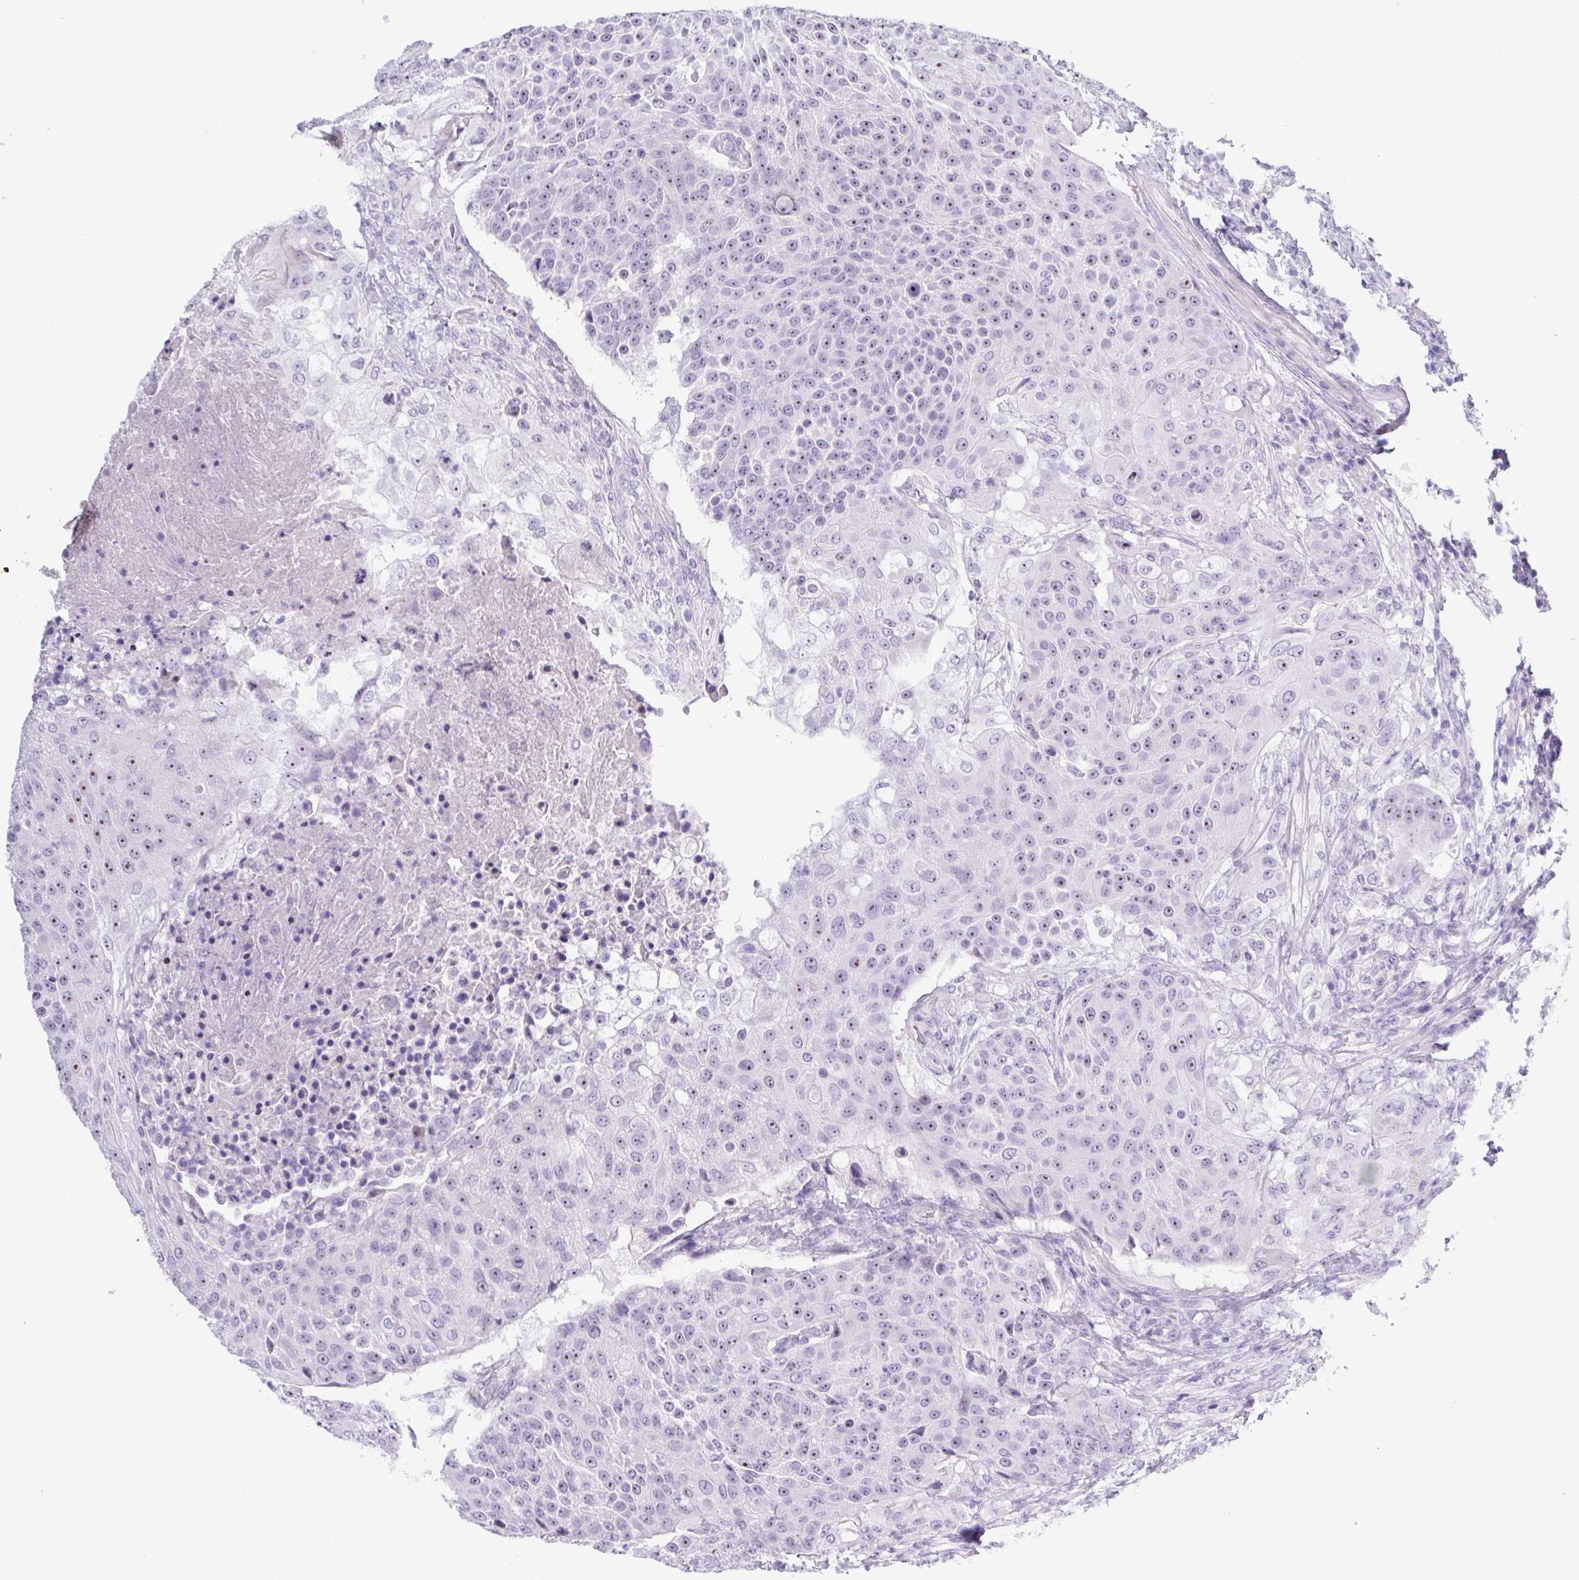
{"staining": {"intensity": "moderate", "quantity": "25%-75%", "location": "nuclear"}, "tissue": "urothelial cancer", "cell_type": "Tumor cells", "image_type": "cancer", "snomed": [{"axis": "morphology", "description": "Urothelial carcinoma, High grade"}, {"axis": "topography", "description": "Urinary bladder"}], "caption": "Human urothelial cancer stained with a protein marker exhibits moderate staining in tumor cells.", "gene": "MRM2", "patient": {"sex": "female", "age": 63}}